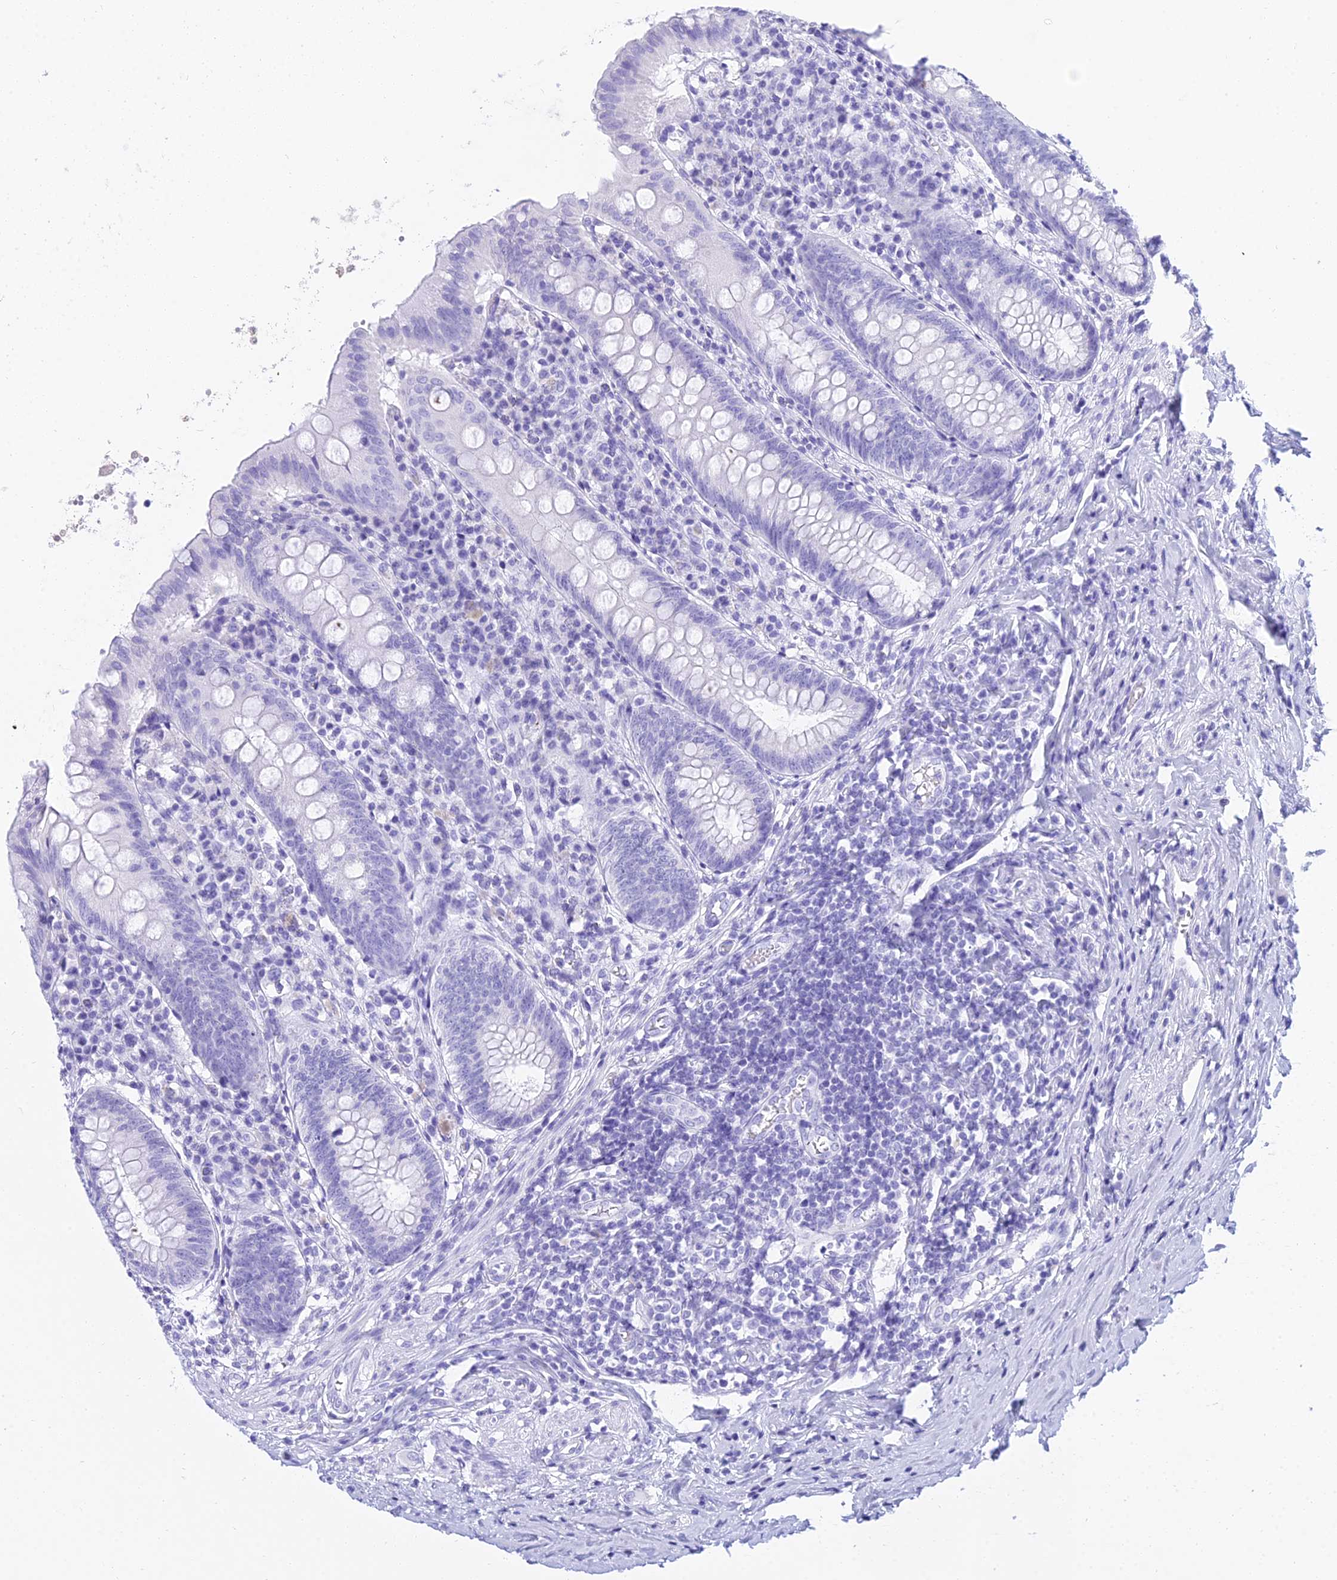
{"staining": {"intensity": "negative", "quantity": "none", "location": "none"}, "tissue": "appendix", "cell_type": "Glandular cells", "image_type": "normal", "snomed": [{"axis": "morphology", "description": "Normal tissue, NOS"}, {"axis": "topography", "description": "Appendix"}], "caption": "This is an IHC image of unremarkable appendix. There is no staining in glandular cells.", "gene": "PATE4", "patient": {"sex": "female", "age": 54}}